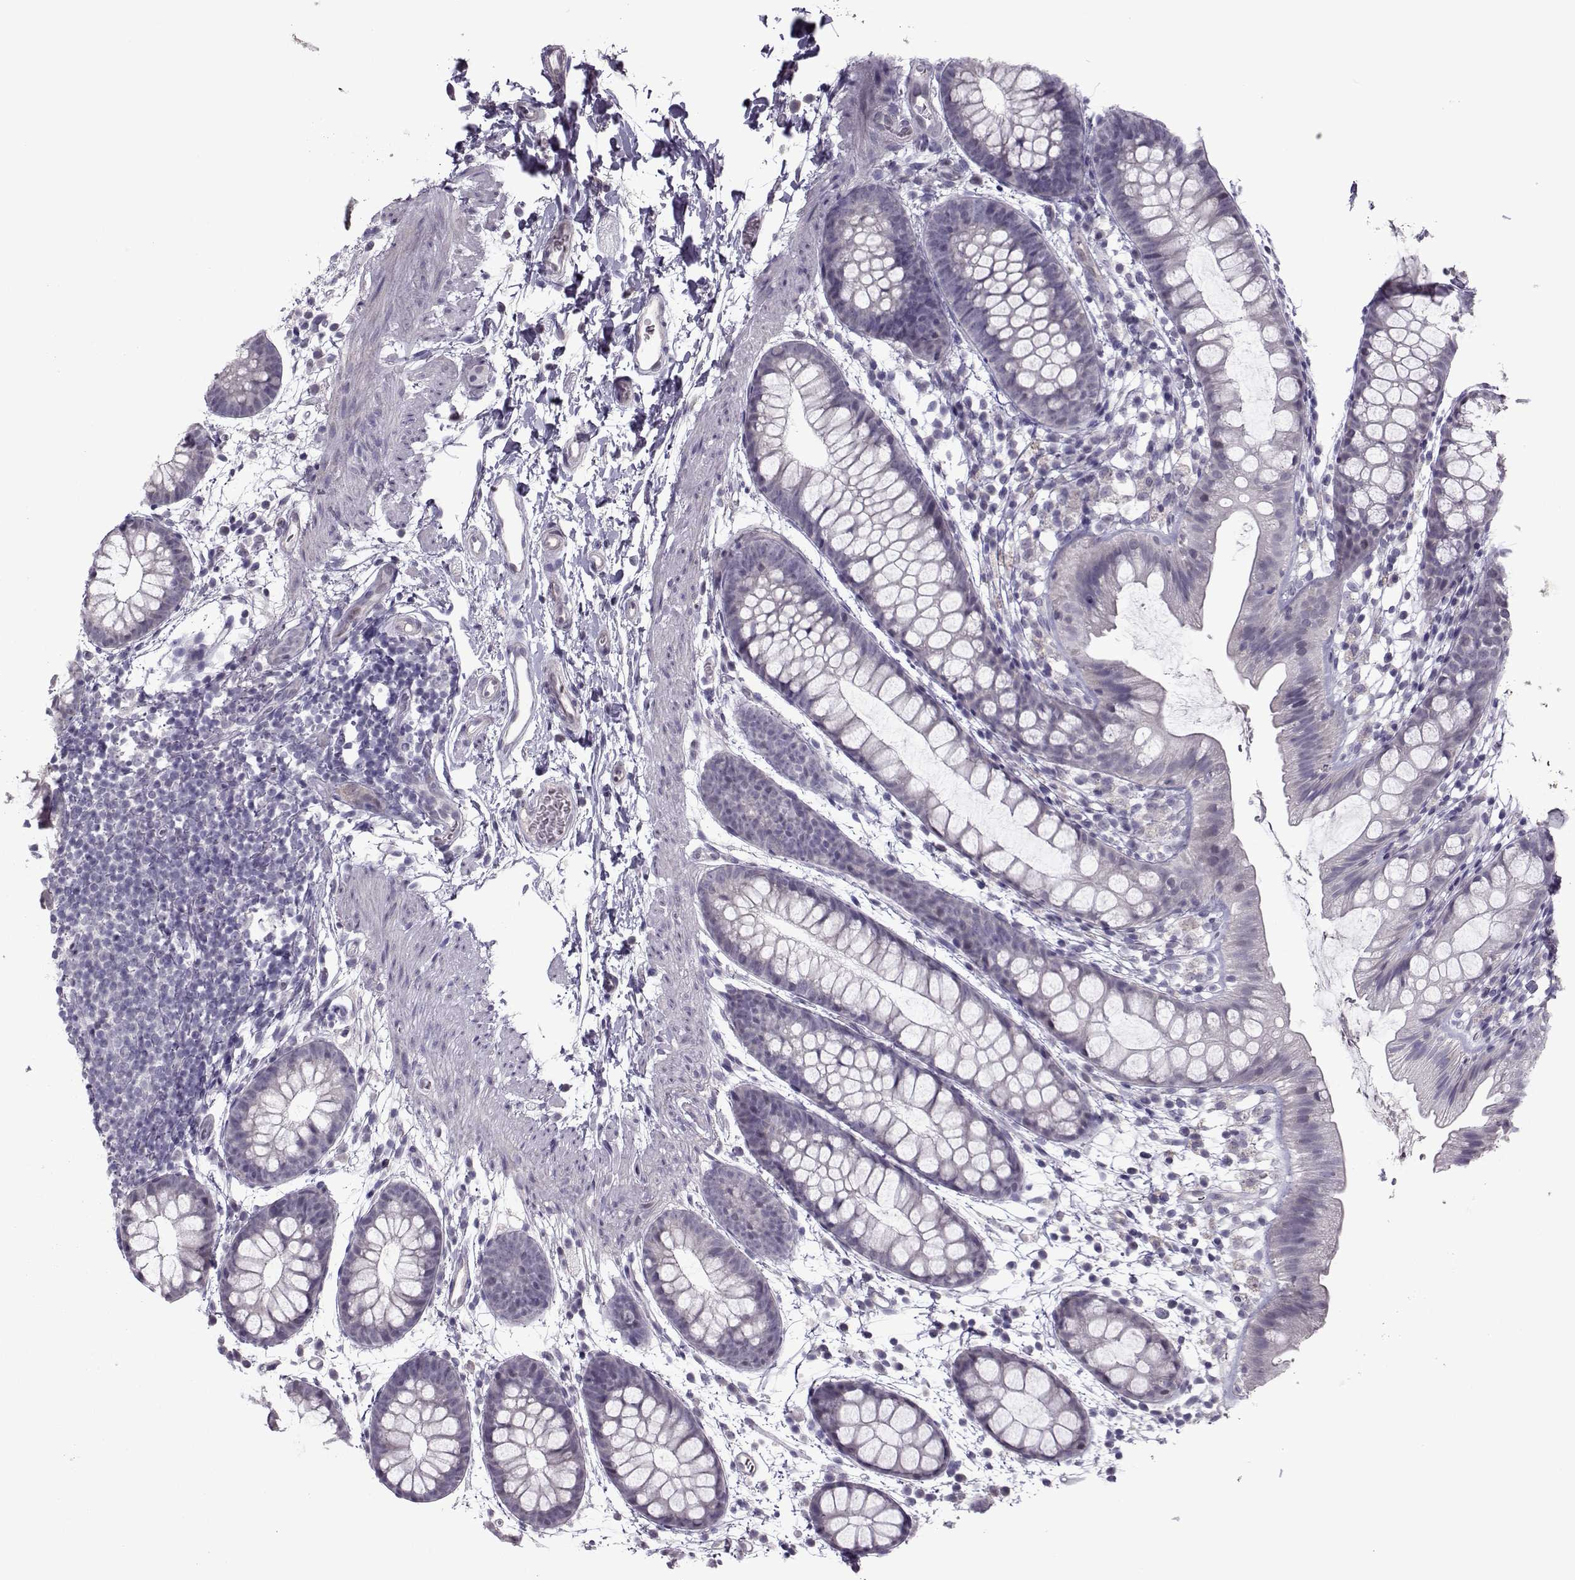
{"staining": {"intensity": "negative", "quantity": "none", "location": "none"}, "tissue": "rectum", "cell_type": "Glandular cells", "image_type": "normal", "snomed": [{"axis": "morphology", "description": "Normal tissue, NOS"}, {"axis": "topography", "description": "Rectum"}], "caption": "A micrograph of rectum stained for a protein reveals no brown staining in glandular cells.", "gene": "ASRGL1", "patient": {"sex": "male", "age": 57}}